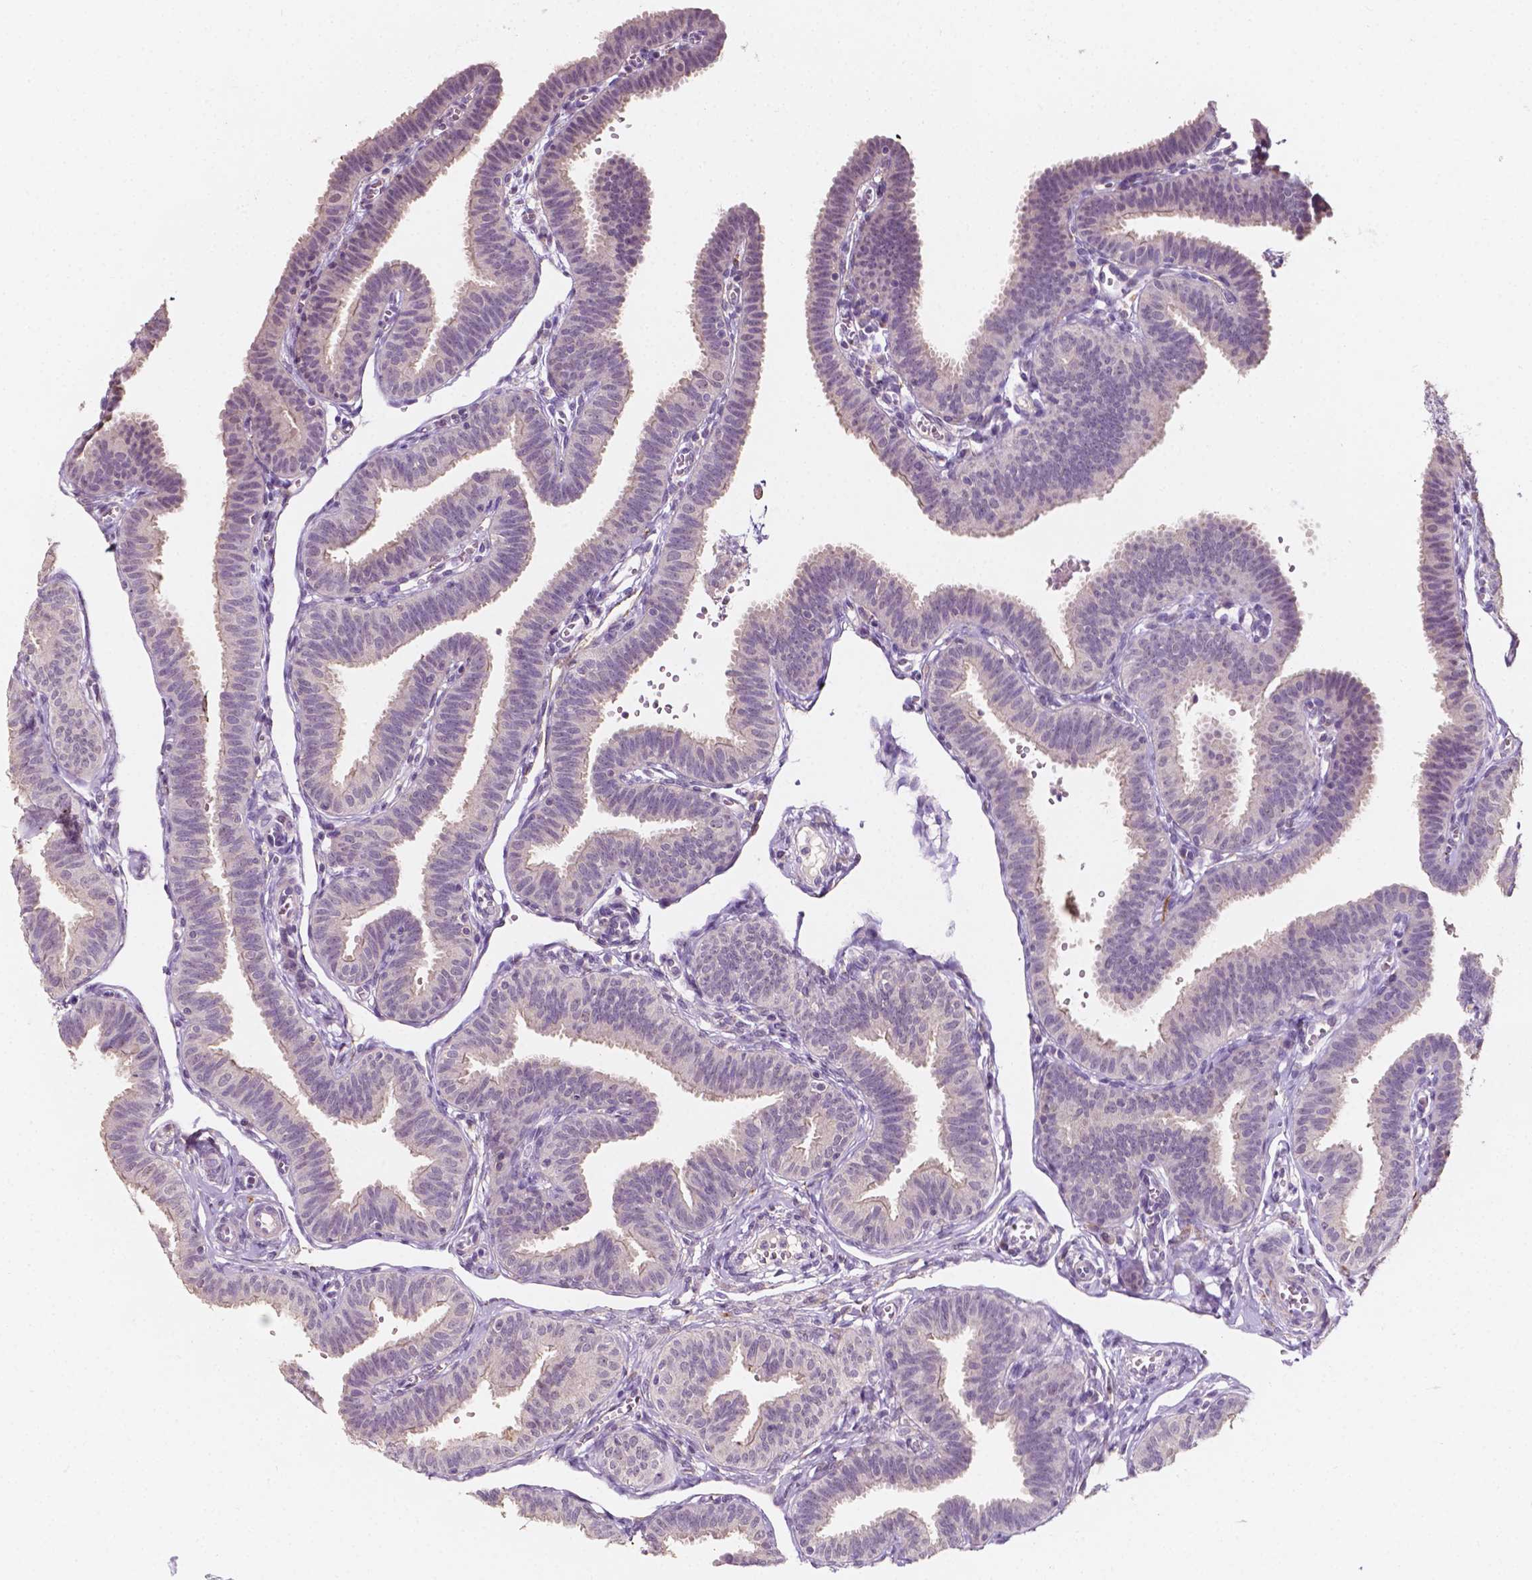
{"staining": {"intensity": "negative", "quantity": "none", "location": "none"}, "tissue": "fallopian tube", "cell_type": "Glandular cells", "image_type": "normal", "snomed": [{"axis": "morphology", "description": "Normal tissue, NOS"}, {"axis": "topography", "description": "Fallopian tube"}], "caption": "Fallopian tube stained for a protein using IHC shows no staining glandular cells.", "gene": "SIRT2", "patient": {"sex": "female", "age": 25}}